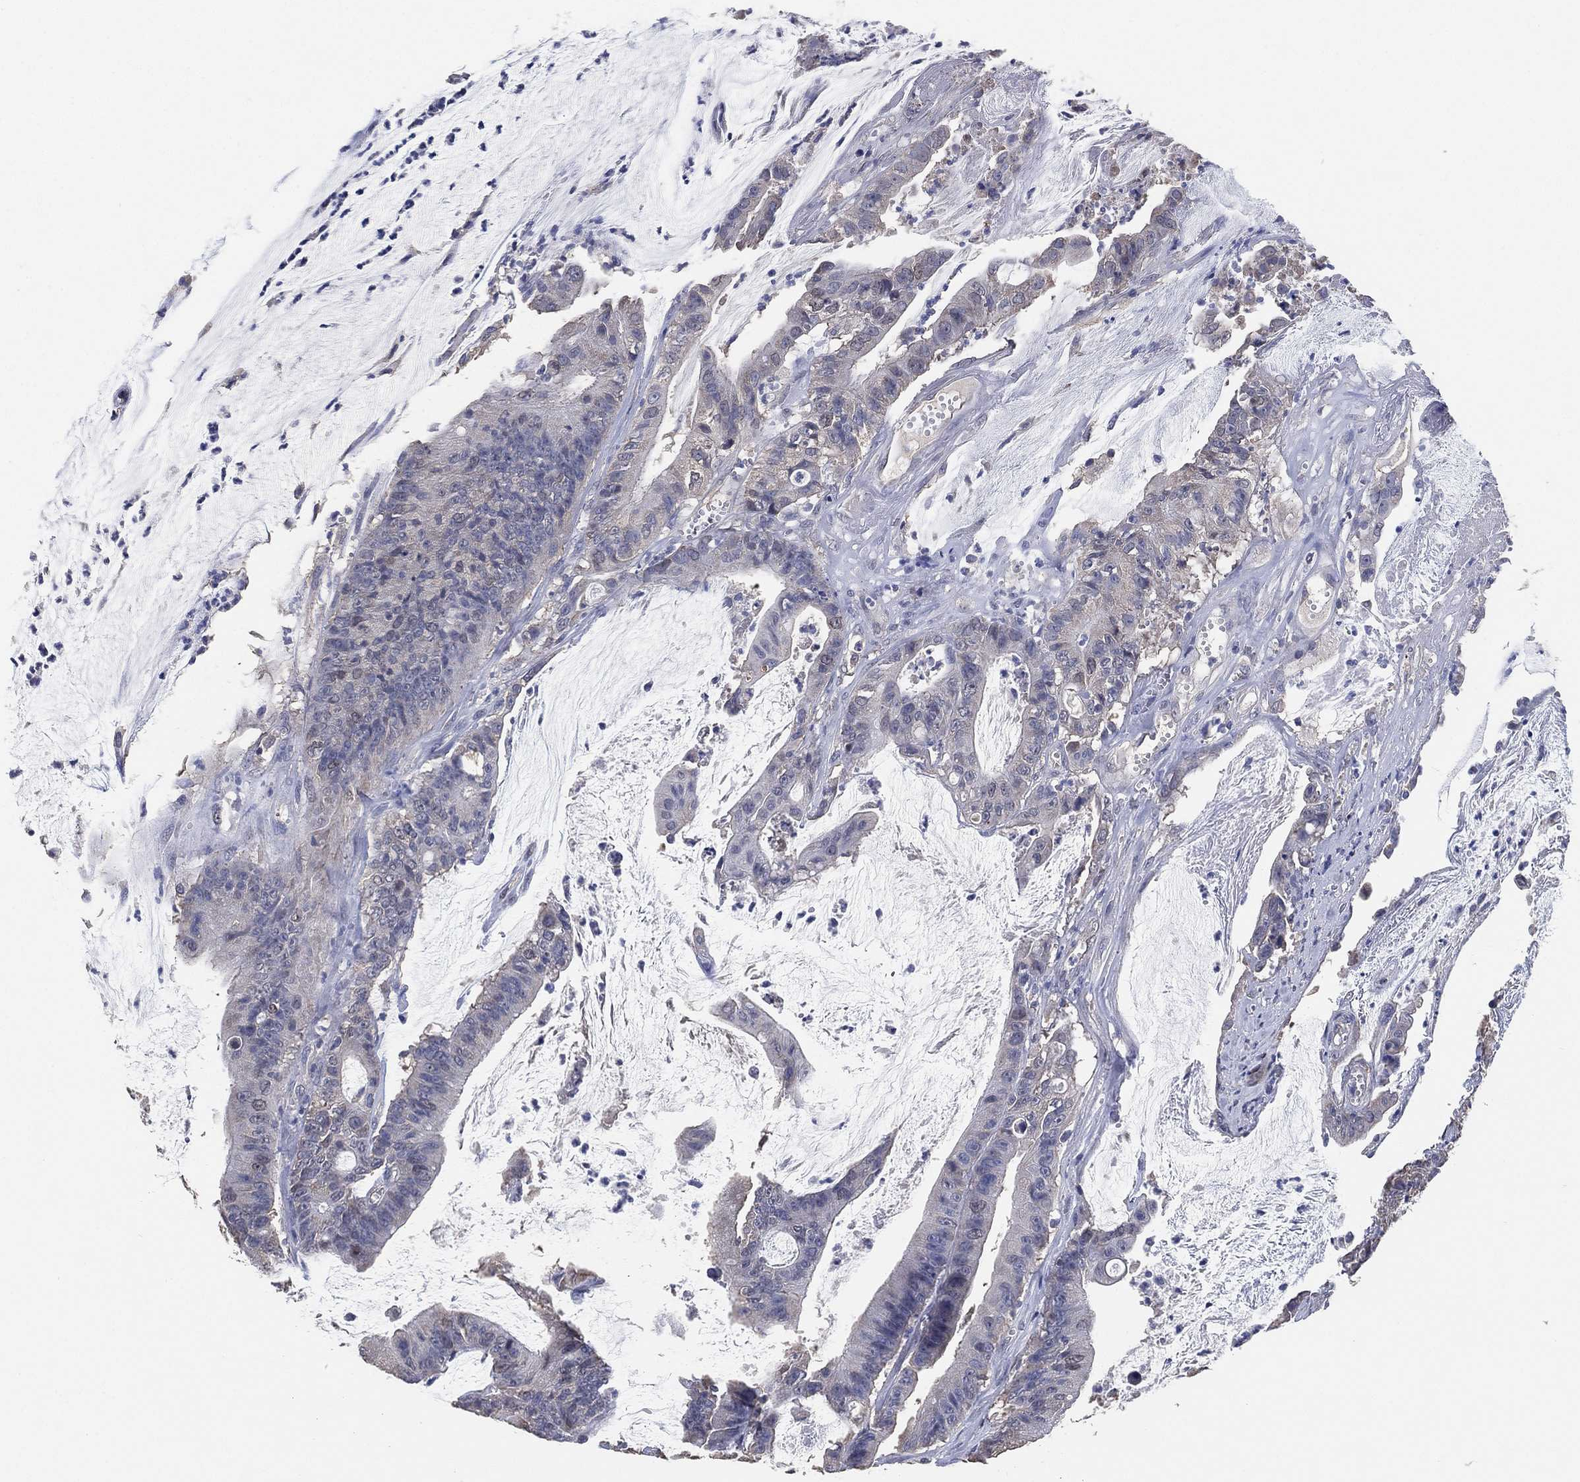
{"staining": {"intensity": "negative", "quantity": "none", "location": "none"}, "tissue": "colorectal cancer", "cell_type": "Tumor cells", "image_type": "cancer", "snomed": [{"axis": "morphology", "description": "Adenocarcinoma, NOS"}, {"axis": "topography", "description": "Colon"}], "caption": "Tumor cells are negative for brown protein staining in adenocarcinoma (colorectal).", "gene": "KLK5", "patient": {"sex": "female", "age": 69}}